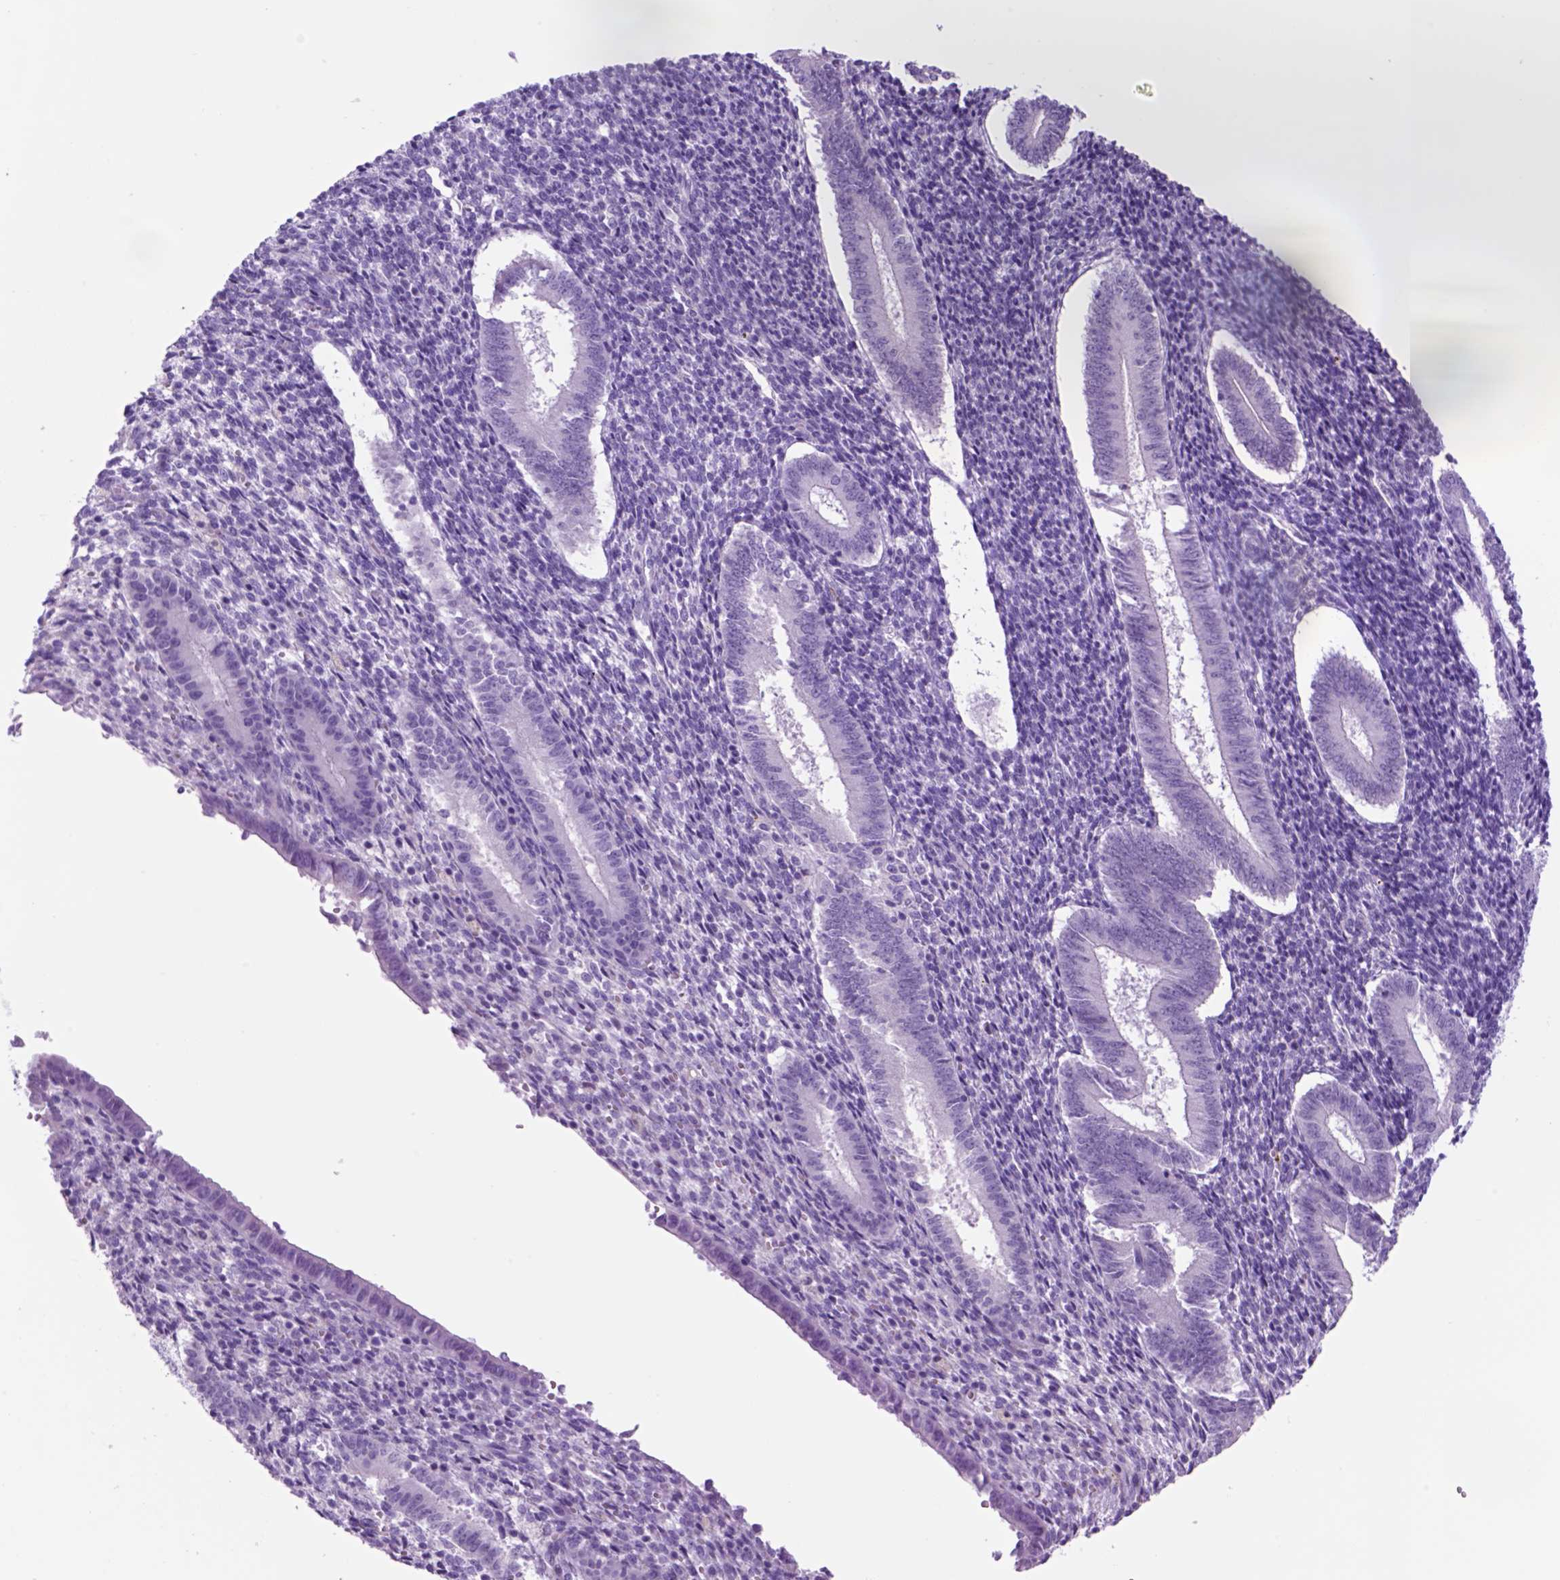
{"staining": {"intensity": "negative", "quantity": "none", "location": "none"}, "tissue": "endometrium", "cell_type": "Cells in endometrial stroma", "image_type": "normal", "snomed": [{"axis": "morphology", "description": "Normal tissue, NOS"}, {"axis": "topography", "description": "Endometrium"}], "caption": "Immunohistochemical staining of unremarkable endometrium shows no significant positivity in cells in endometrial stroma. (DAB immunohistochemistry visualized using brightfield microscopy, high magnification).", "gene": "HHIPL2", "patient": {"sex": "female", "age": 25}}